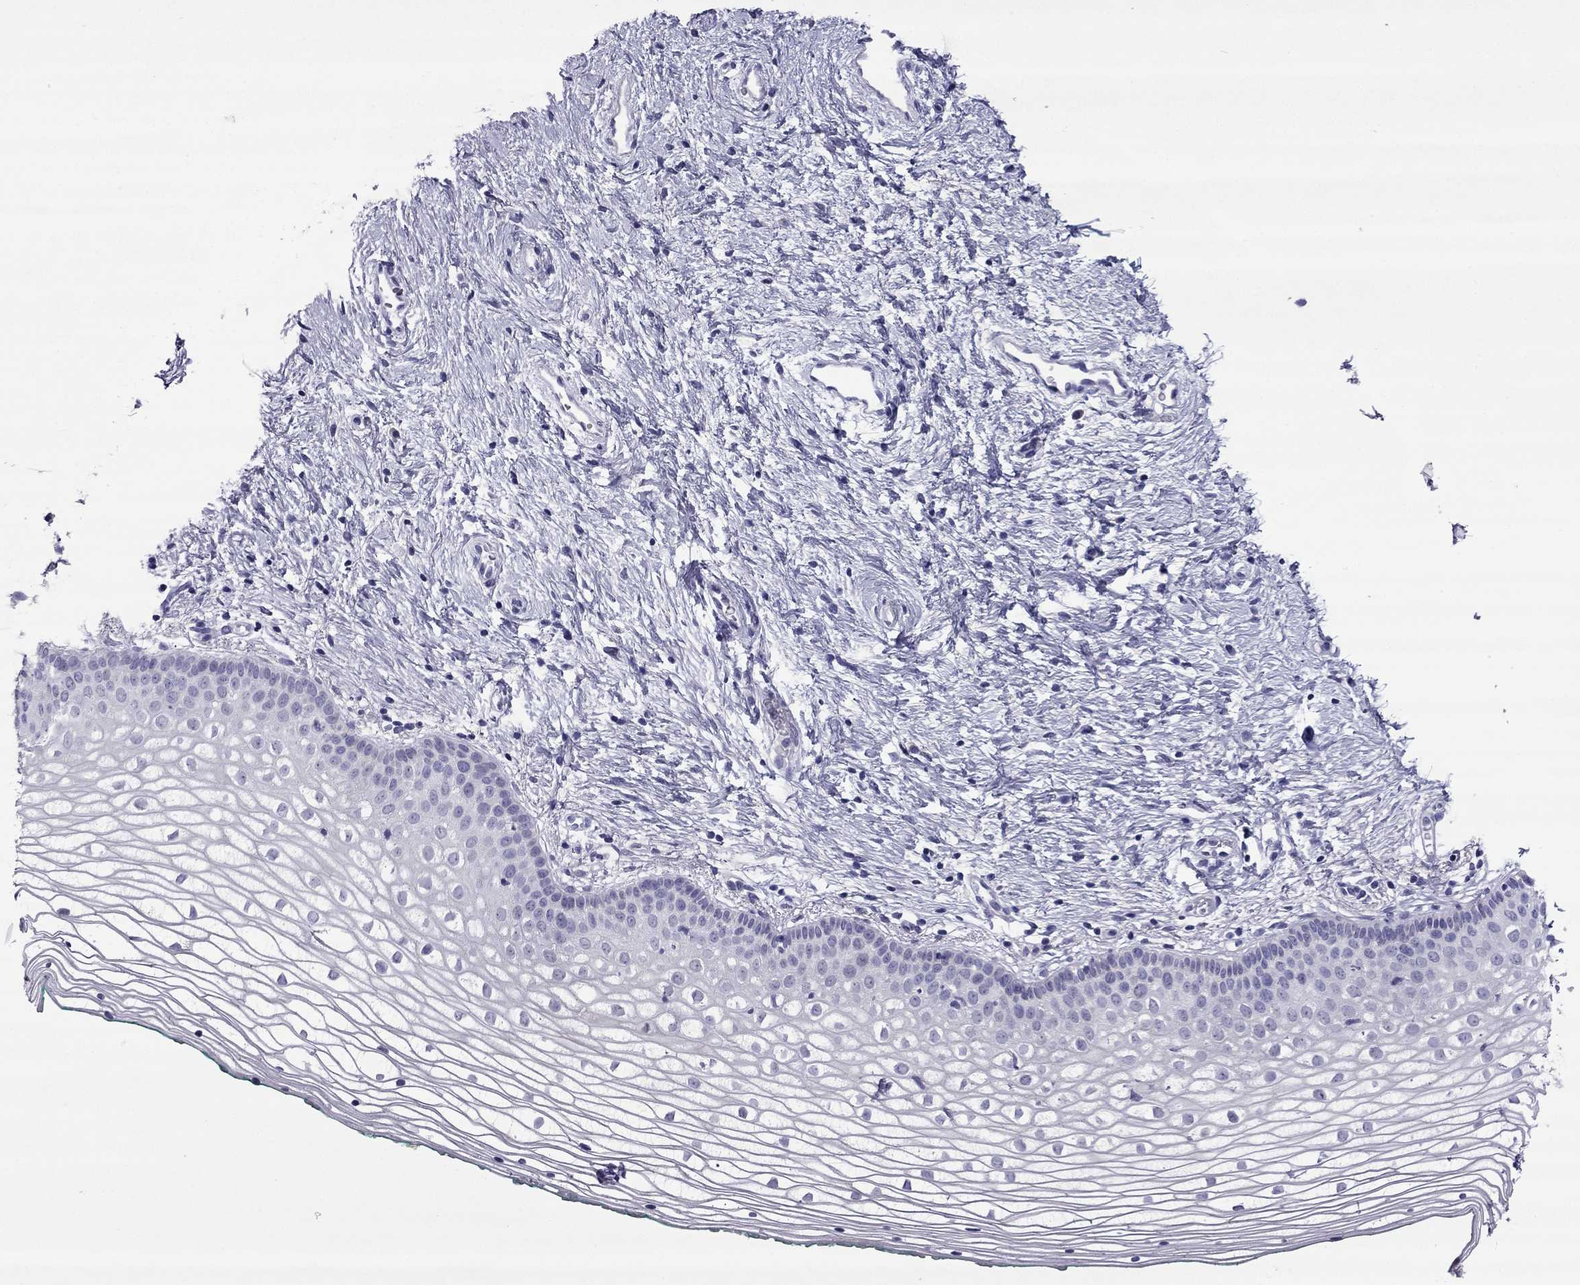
{"staining": {"intensity": "negative", "quantity": "none", "location": "none"}, "tissue": "vagina", "cell_type": "Squamous epithelial cells", "image_type": "normal", "snomed": [{"axis": "morphology", "description": "Normal tissue, NOS"}, {"axis": "topography", "description": "Vagina"}], "caption": "A histopathology image of human vagina is negative for staining in squamous epithelial cells. (DAB immunohistochemistry with hematoxylin counter stain).", "gene": "MYBPH", "patient": {"sex": "female", "age": 36}}